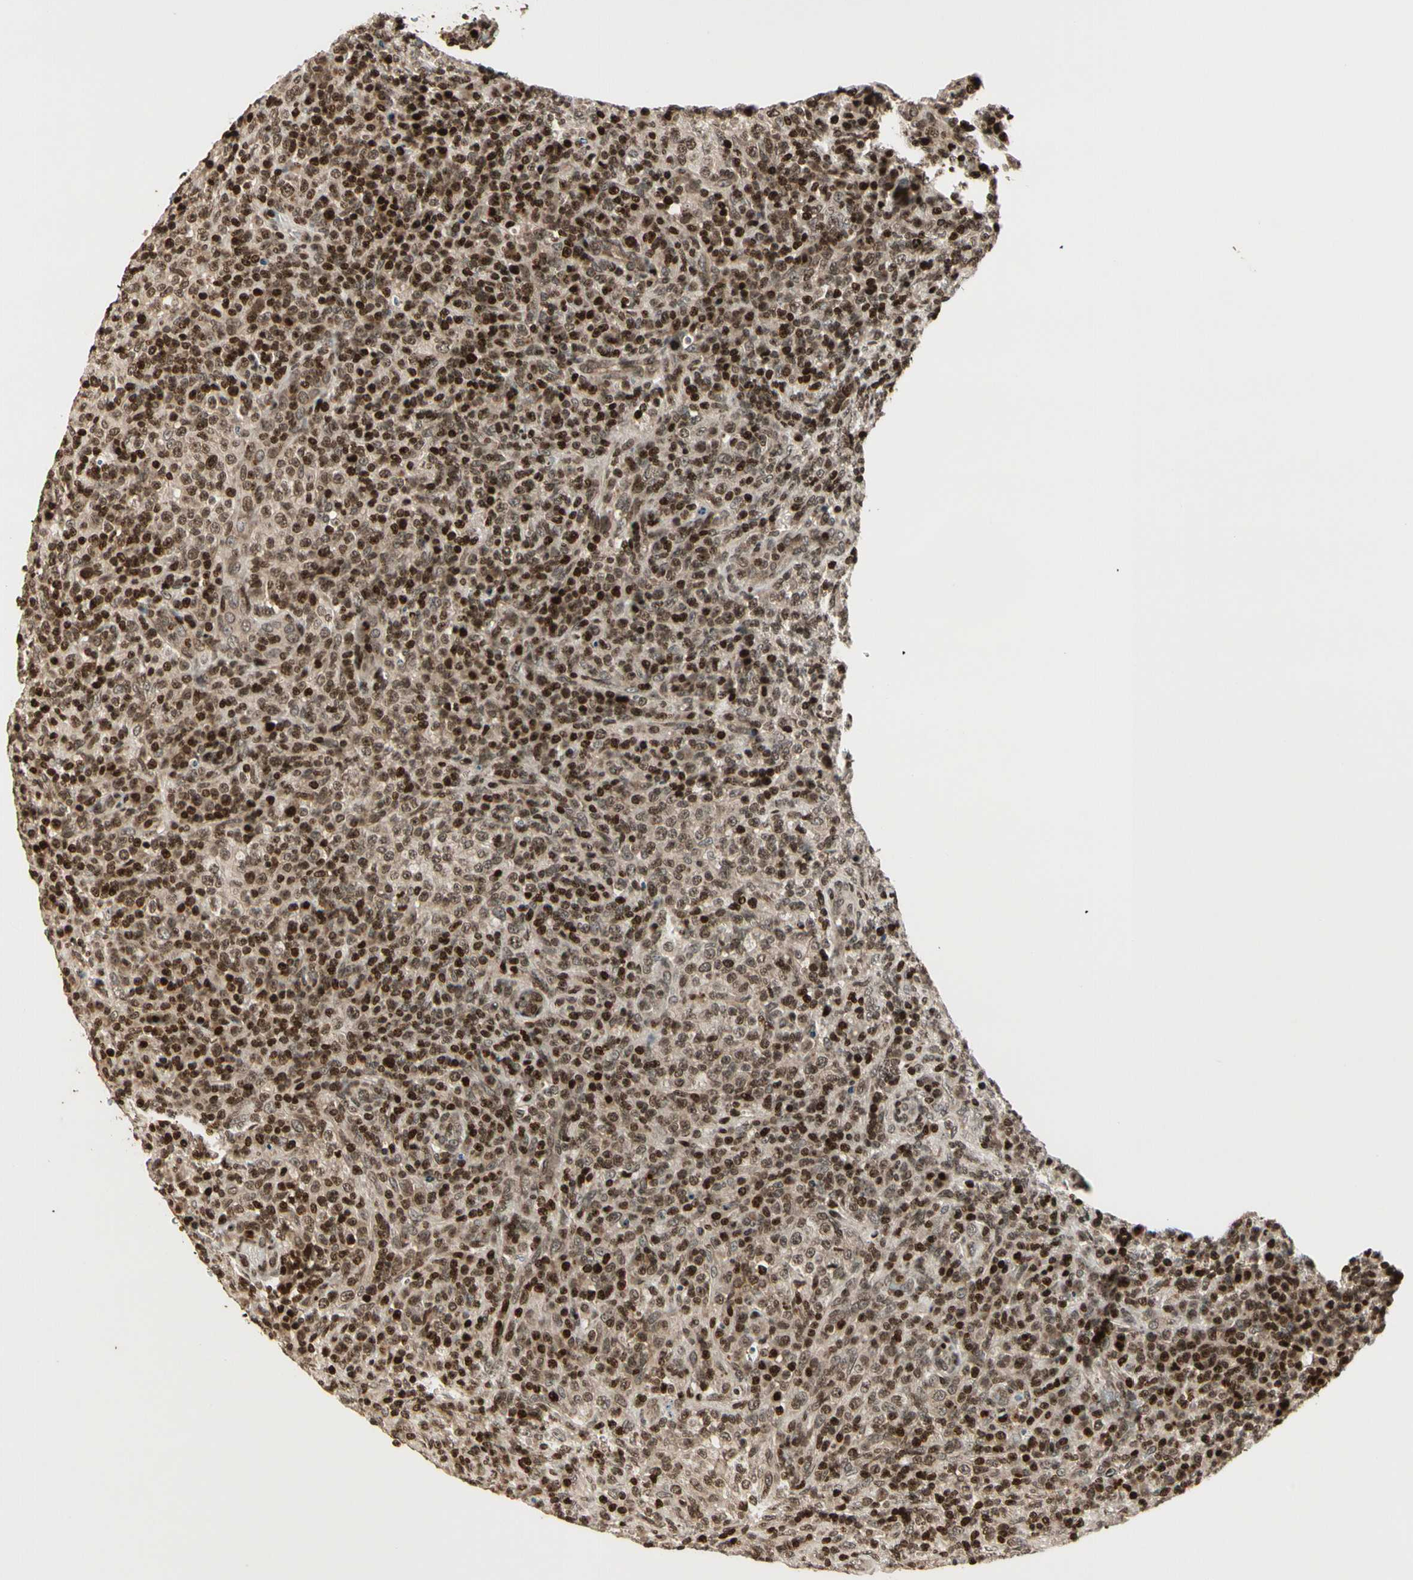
{"staining": {"intensity": "strong", "quantity": ">75%", "location": "nuclear"}, "tissue": "lymphoma", "cell_type": "Tumor cells", "image_type": "cancer", "snomed": [{"axis": "morphology", "description": "Malignant lymphoma, non-Hodgkin's type, High grade"}, {"axis": "topography", "description": "Lymph node"}], "caption": "A high amount of strong nuclear expression is appreciated in approximately >75% of tumor cells in malignant lymphoma, non-Hodgkin's type (high-grade) tissue. (Brightfield microscopy of DAB IHC at high magnification).", "gene": "TSHZ3", "patient": {"sex": "female", "age": 76}}